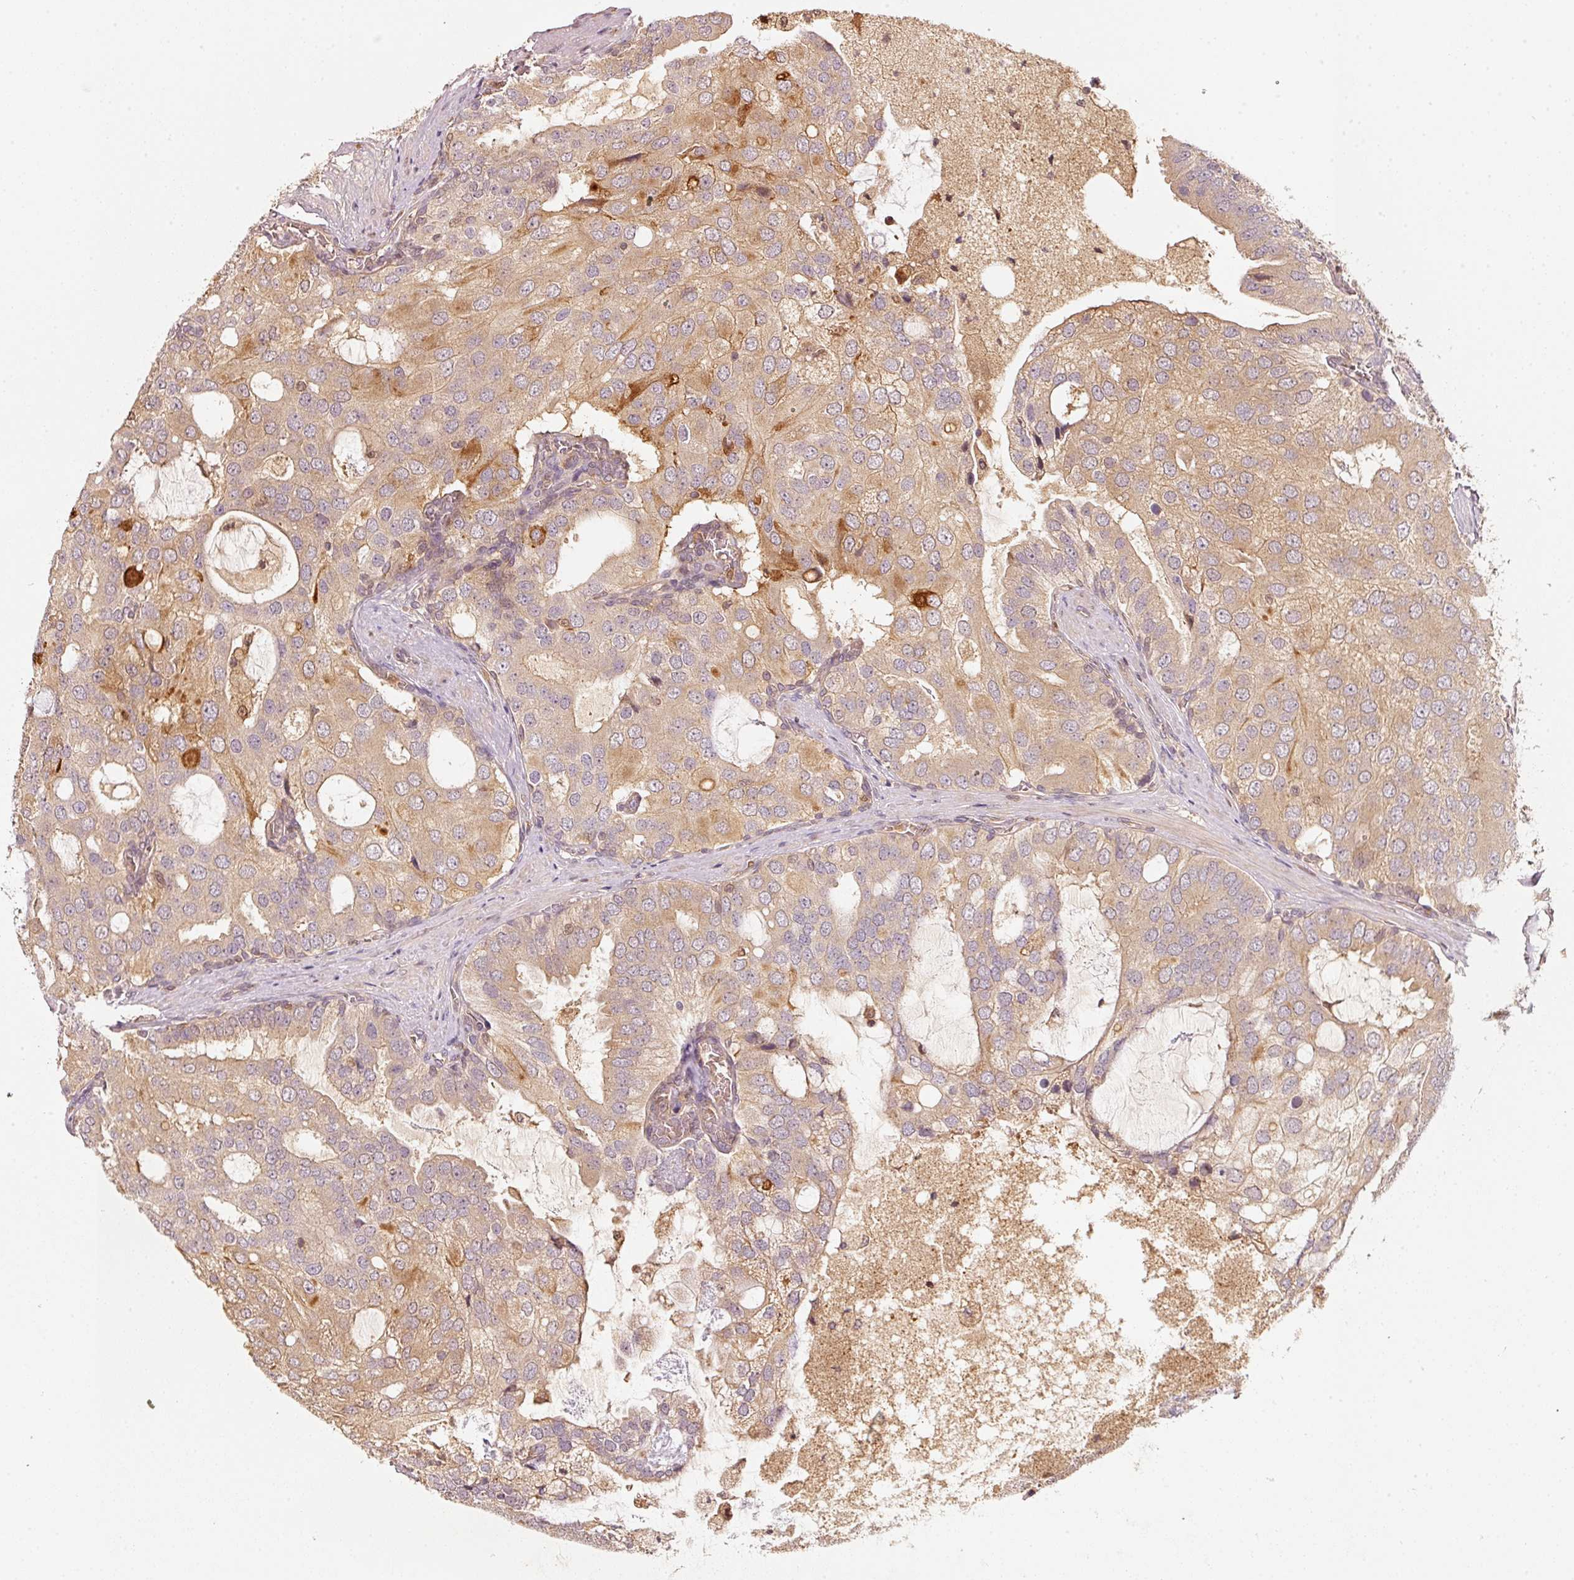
{"staining": {"intensity": "moderate", "quantity": "25%-75%", "location": "cytoplasmic/membranous"}, "tissue": "prostate cancer", "cell_type": "Tumor cells", "image_type": "cancer", "snomed": [{"axis": "morphology", "description": "Adenocarcinoma, High grade"}, {"axis": "topography", "description": "Prostate"}], "caption": "Moderate cytoplasmic/membranous protein expression is seen in about 25%-75% of tumor cells in prostate high-grade adenocarcinoma. (Brightfield microscopy of DAB IHC at high magnification).", "gene": "RRAS2", "patient": {"sex": "male", "age": 55}}